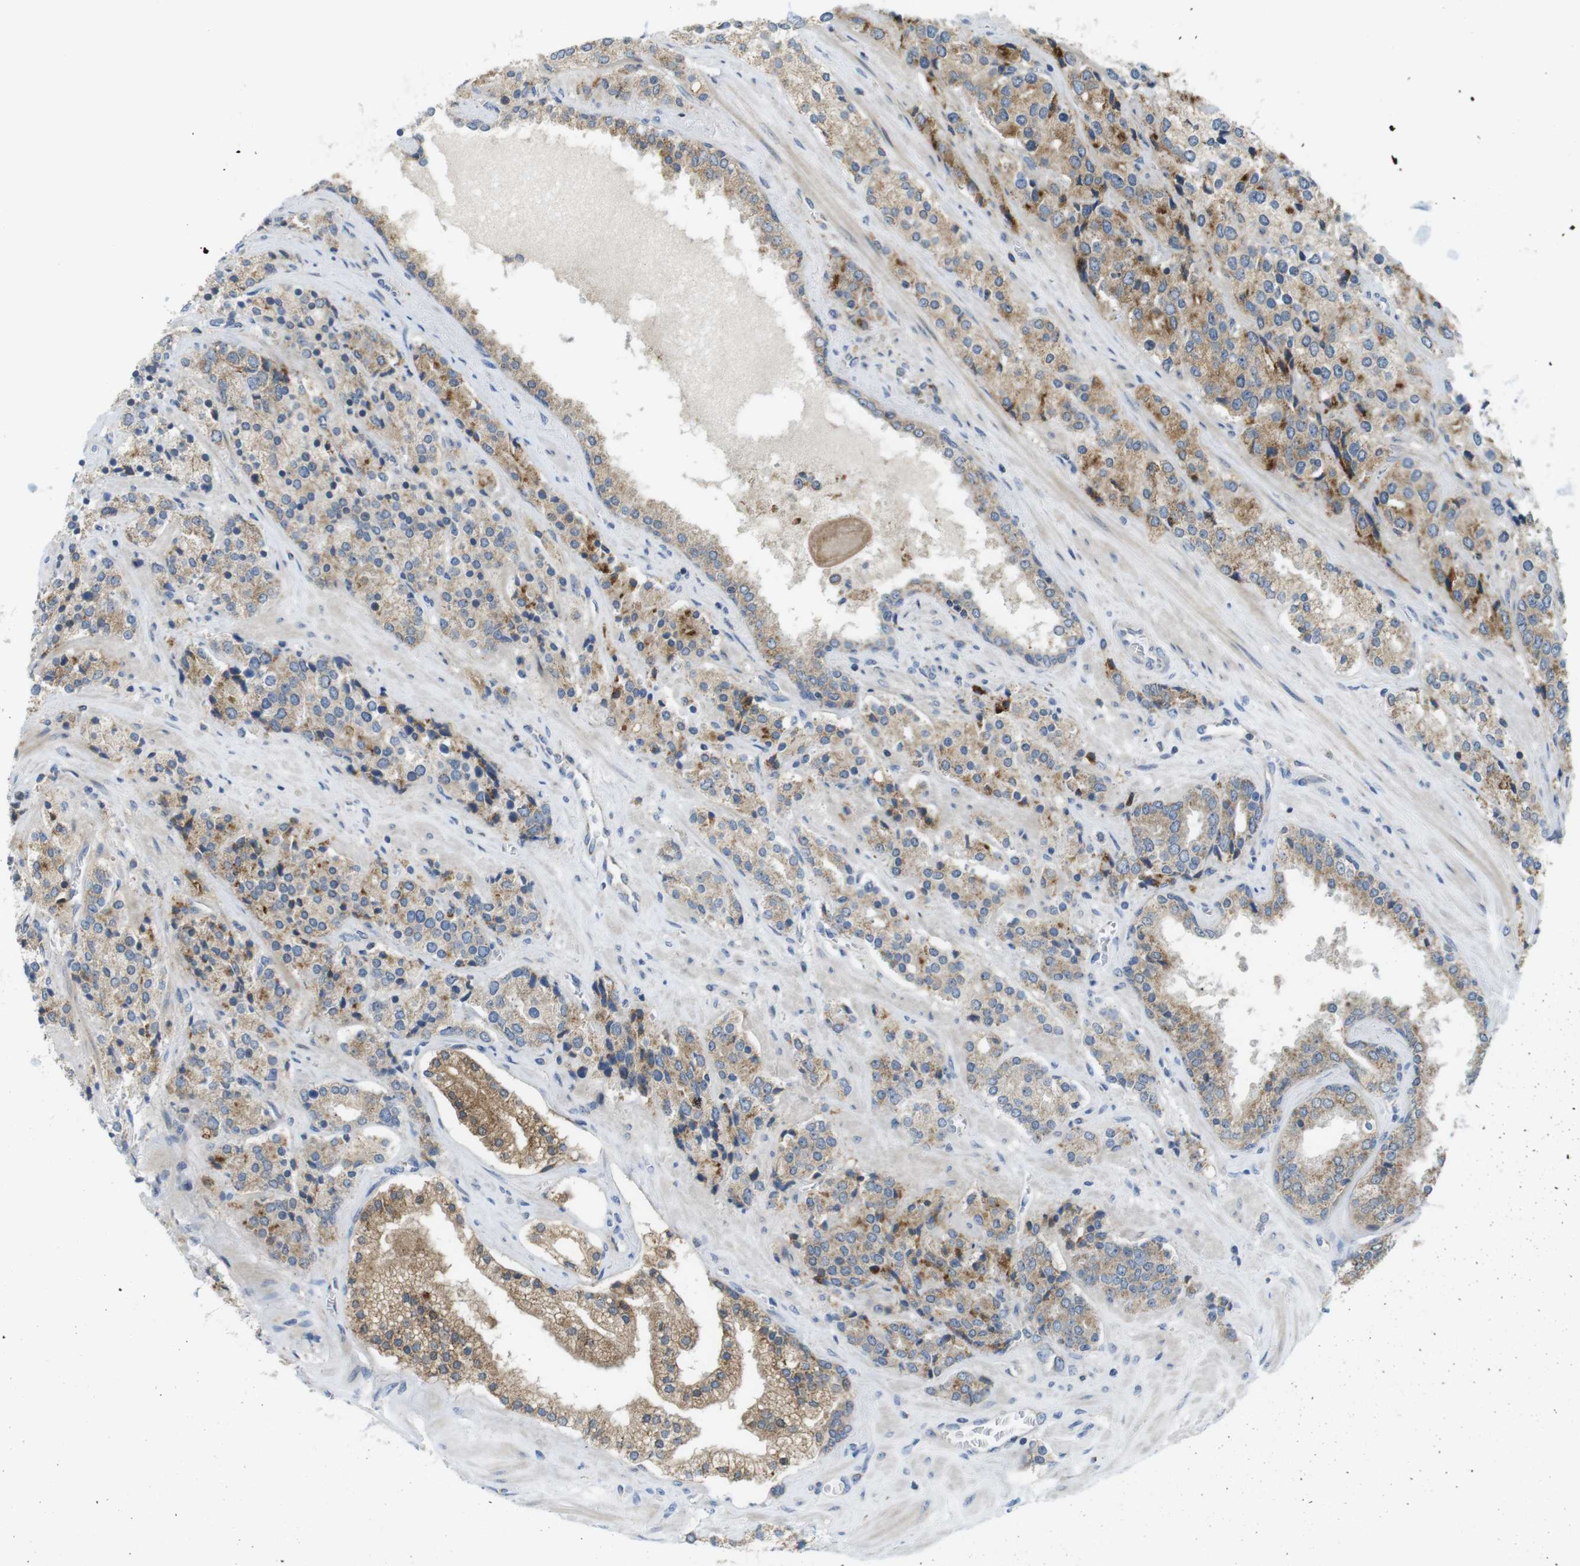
{"staining": {"intensity": "moderate", "quantity": ">75%", "location": "cytoplasmic/membranous"}, "tissue": "prostate cancer", "cell_type": "Tumor cells", "image_type": "cancer", "snomed": [{"axis": "morphology", "description": "Adenocarcinoma, High grade"}, {"axis": "topography", "description": "Prostate"}], "caption": "This is an image of immunohistochemistry staining of prostate high-grade adenocarcinoma, which shows moderate positivity in the cytoplasmic/membranous of tumor cells.", "gene": "MARCHF1", "patient": {"sex": "male", "age": 71}}